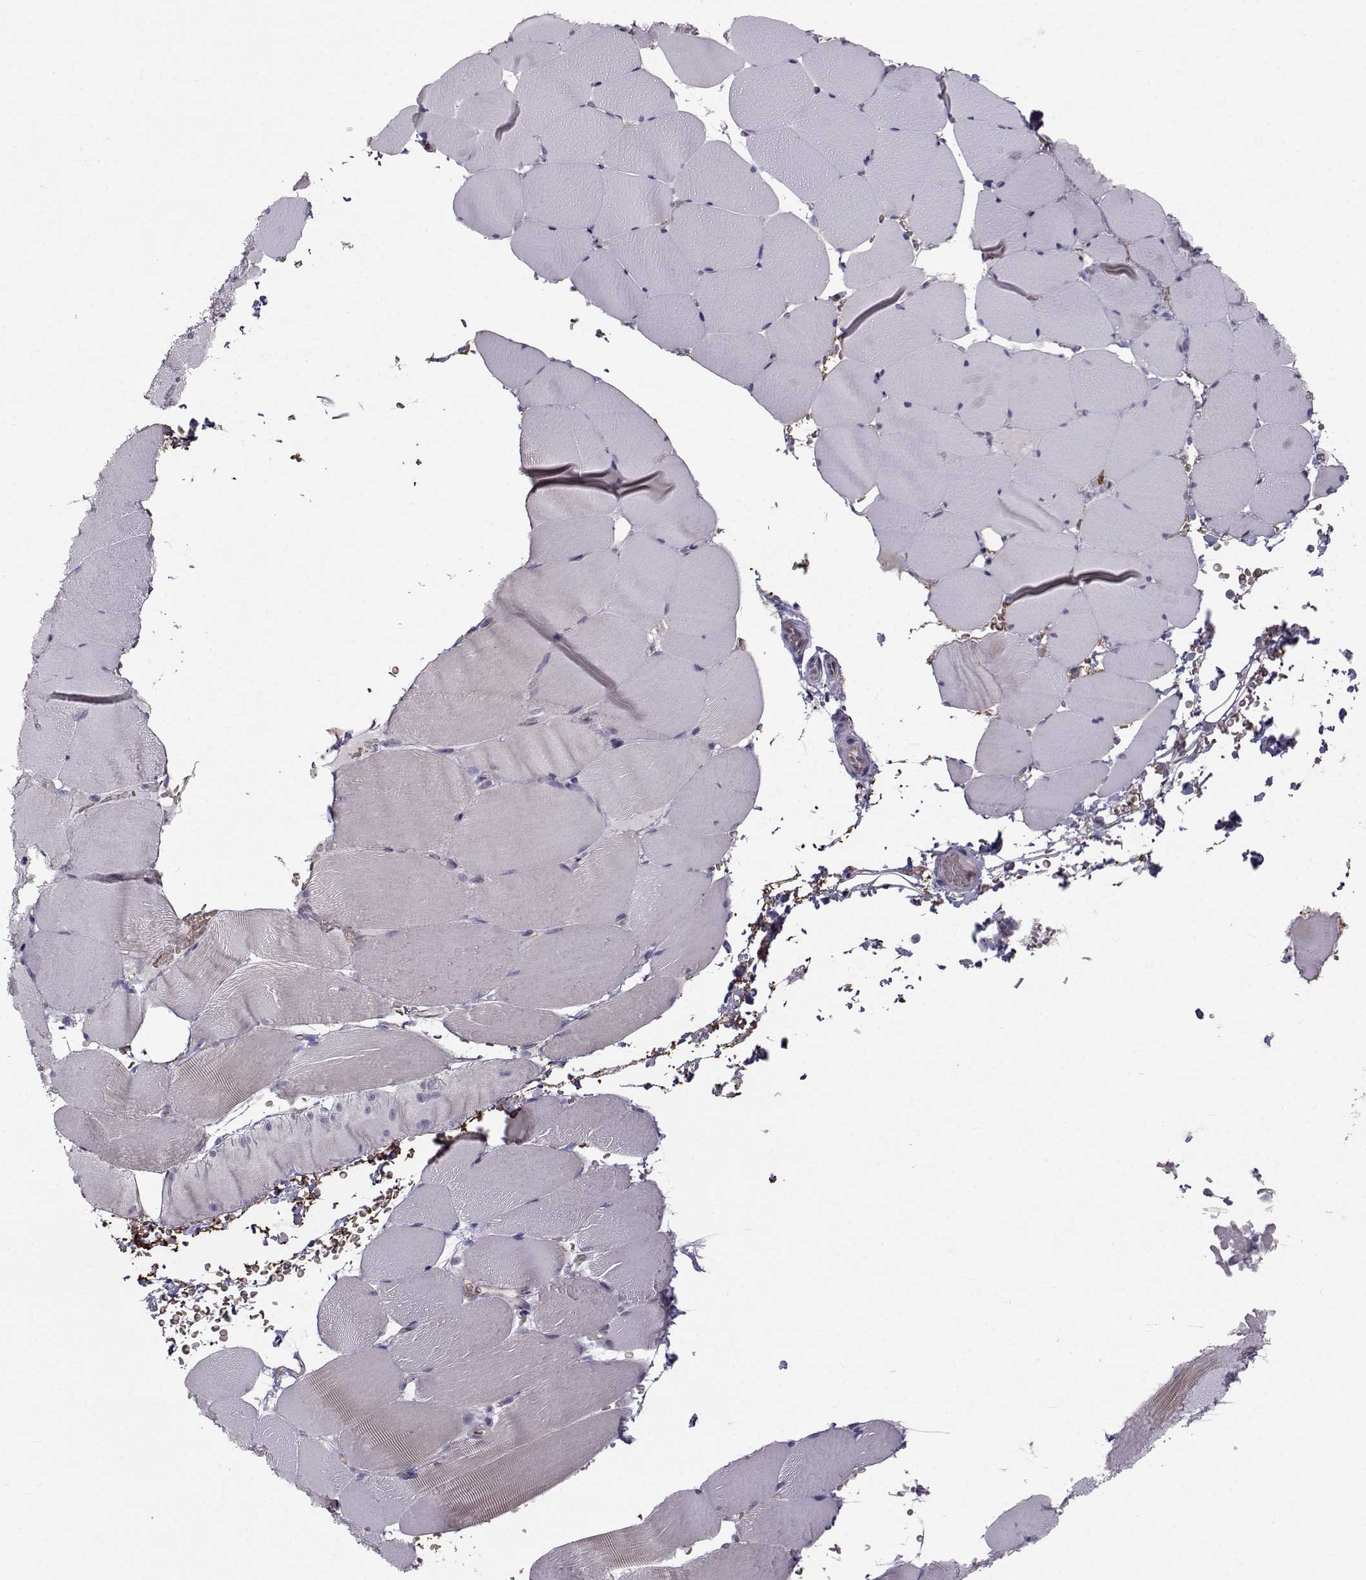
{"staining": {"intensity": "negative", "quantity": "none", "location": "none"}, "tissue": "skeletal muscle", "cell_type": "Myocytes", "image_type": "normal", "snomed": [{"axis": "morphology", "description": "Normal tissue, NOS"}, {"axis": "topography", "description": "Skeletal muscle"}], "caption": "The micrograph displays no staining of myocytes in benign skeletal muscle. (DAB immunohistochemistry (IHC) with hematoxylin counter stain).", "gene": "QPCT", "patient": {"sex": "female", "age": 37}}